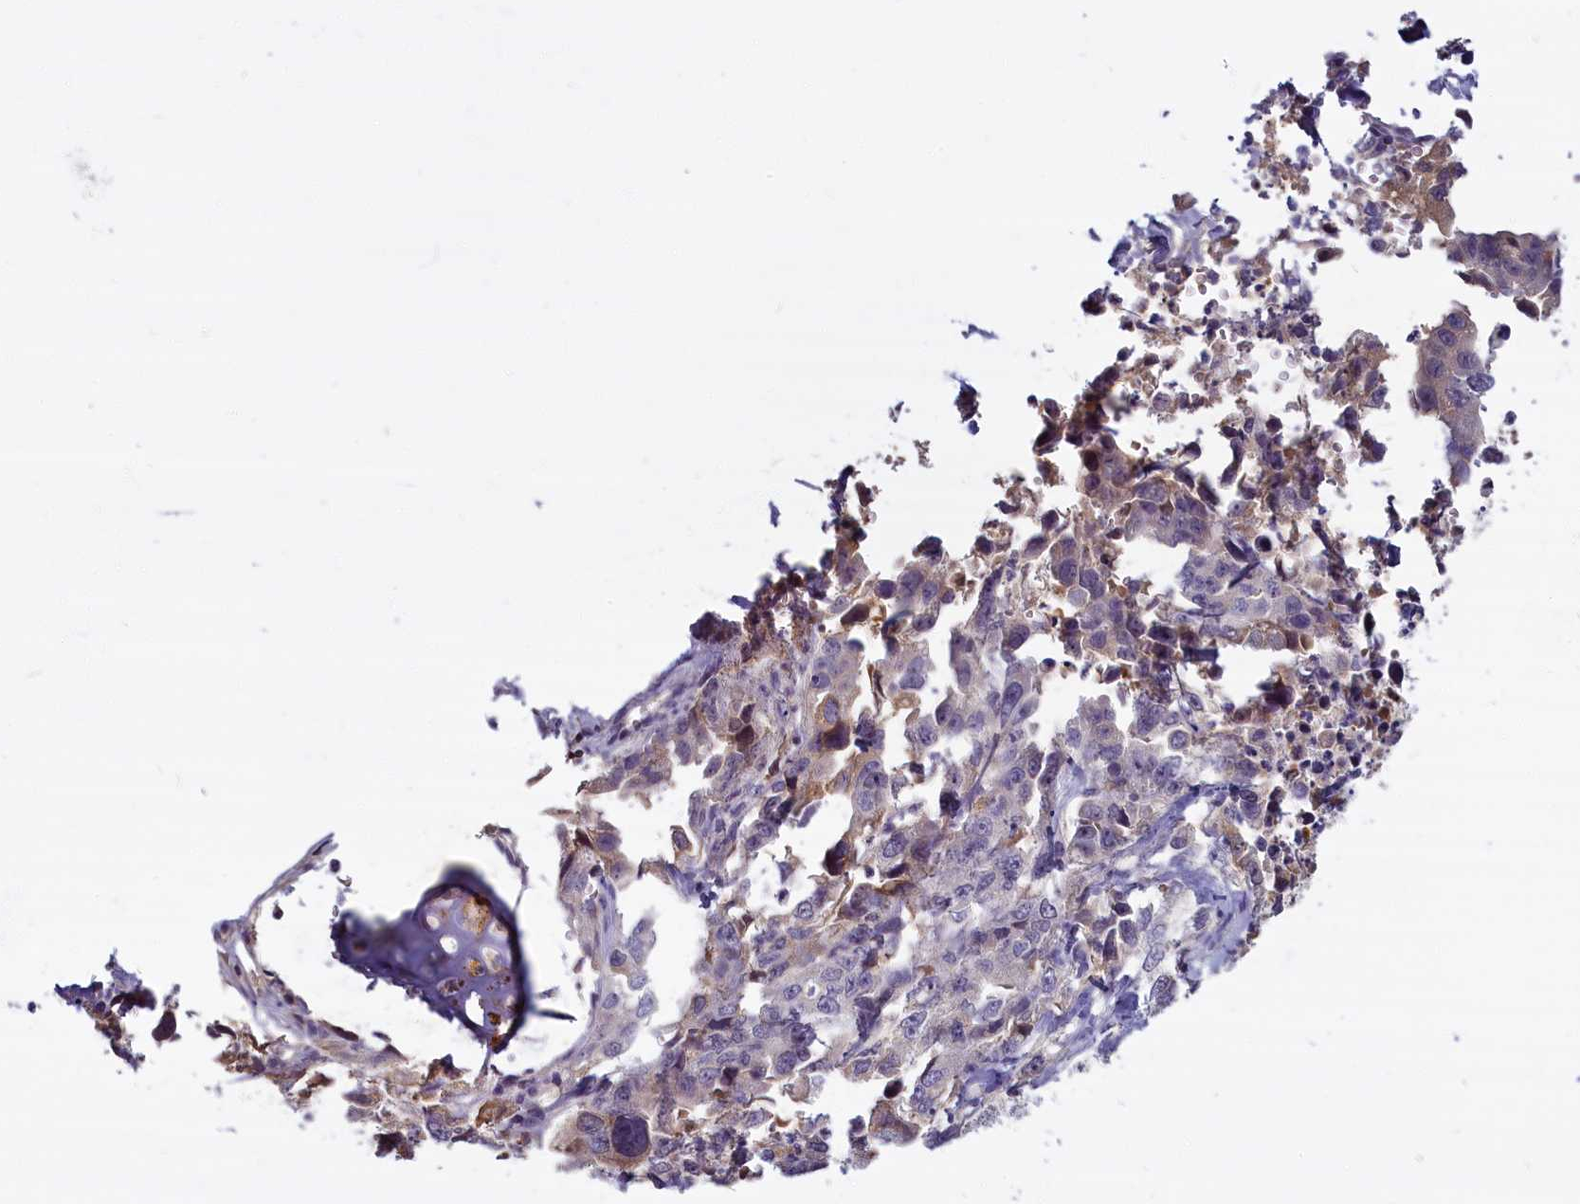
{"staining": {"intensity": "negative", "quantity": "none", "location": "none"}, "tissue": "lung cancer", "cell_type": "Tumor cells", "image_type": "cancer", "snomed": [{"axis": "morphology", "description": "Adenocarcinoma, NOS"}, {"axis": "topography", "description": "Lung"}], "caption": "Immunohistochemical staining of lung cancer shows no significant staining in tumor cells.", "gene": "SV2C", "patient": {"sex": "female", "age": 51}}